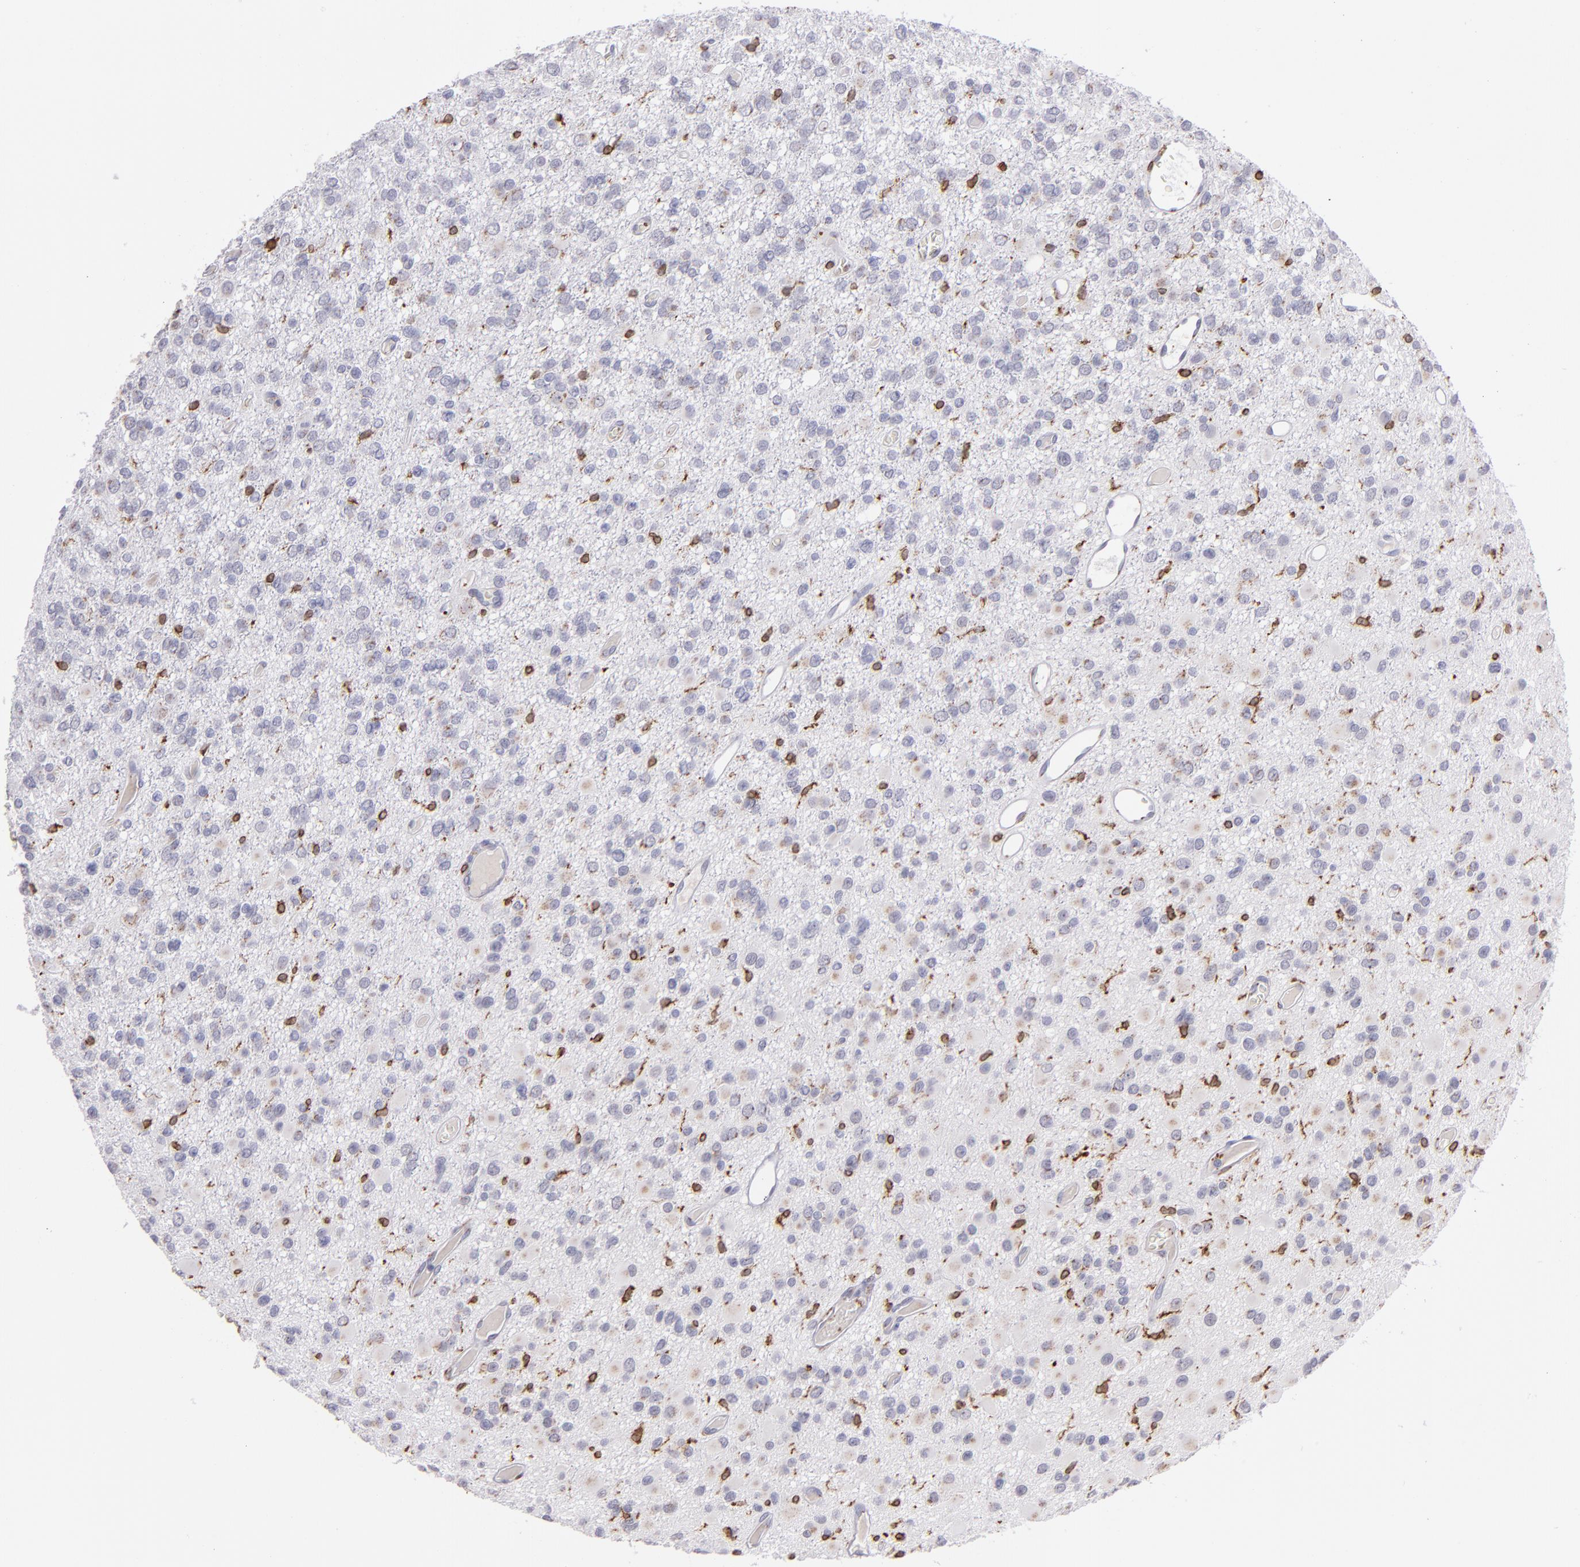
{"staining": {"intensity": "moderate", "quantity": "<25%", "location": "cytoplasmic/membranous,nuclear"}, "tissue": "glioma", "cell_type": "Tumor cells", "image_type": "cancer", "snomed": [{"axis": "morphology", "description": "Glioma, malignant, Low grade"}, {"axis": "topography", "description": "Brain"}], "caption": "Glioma tissue reveals moderate cytoplasmic/membranous and nuclear positivity in about <25% of tumor cells (Brightfield microscopy of DAB IHC at high magnification).", "gene": "PTGS1", "patient": {"sex": "male", "age": 42}}